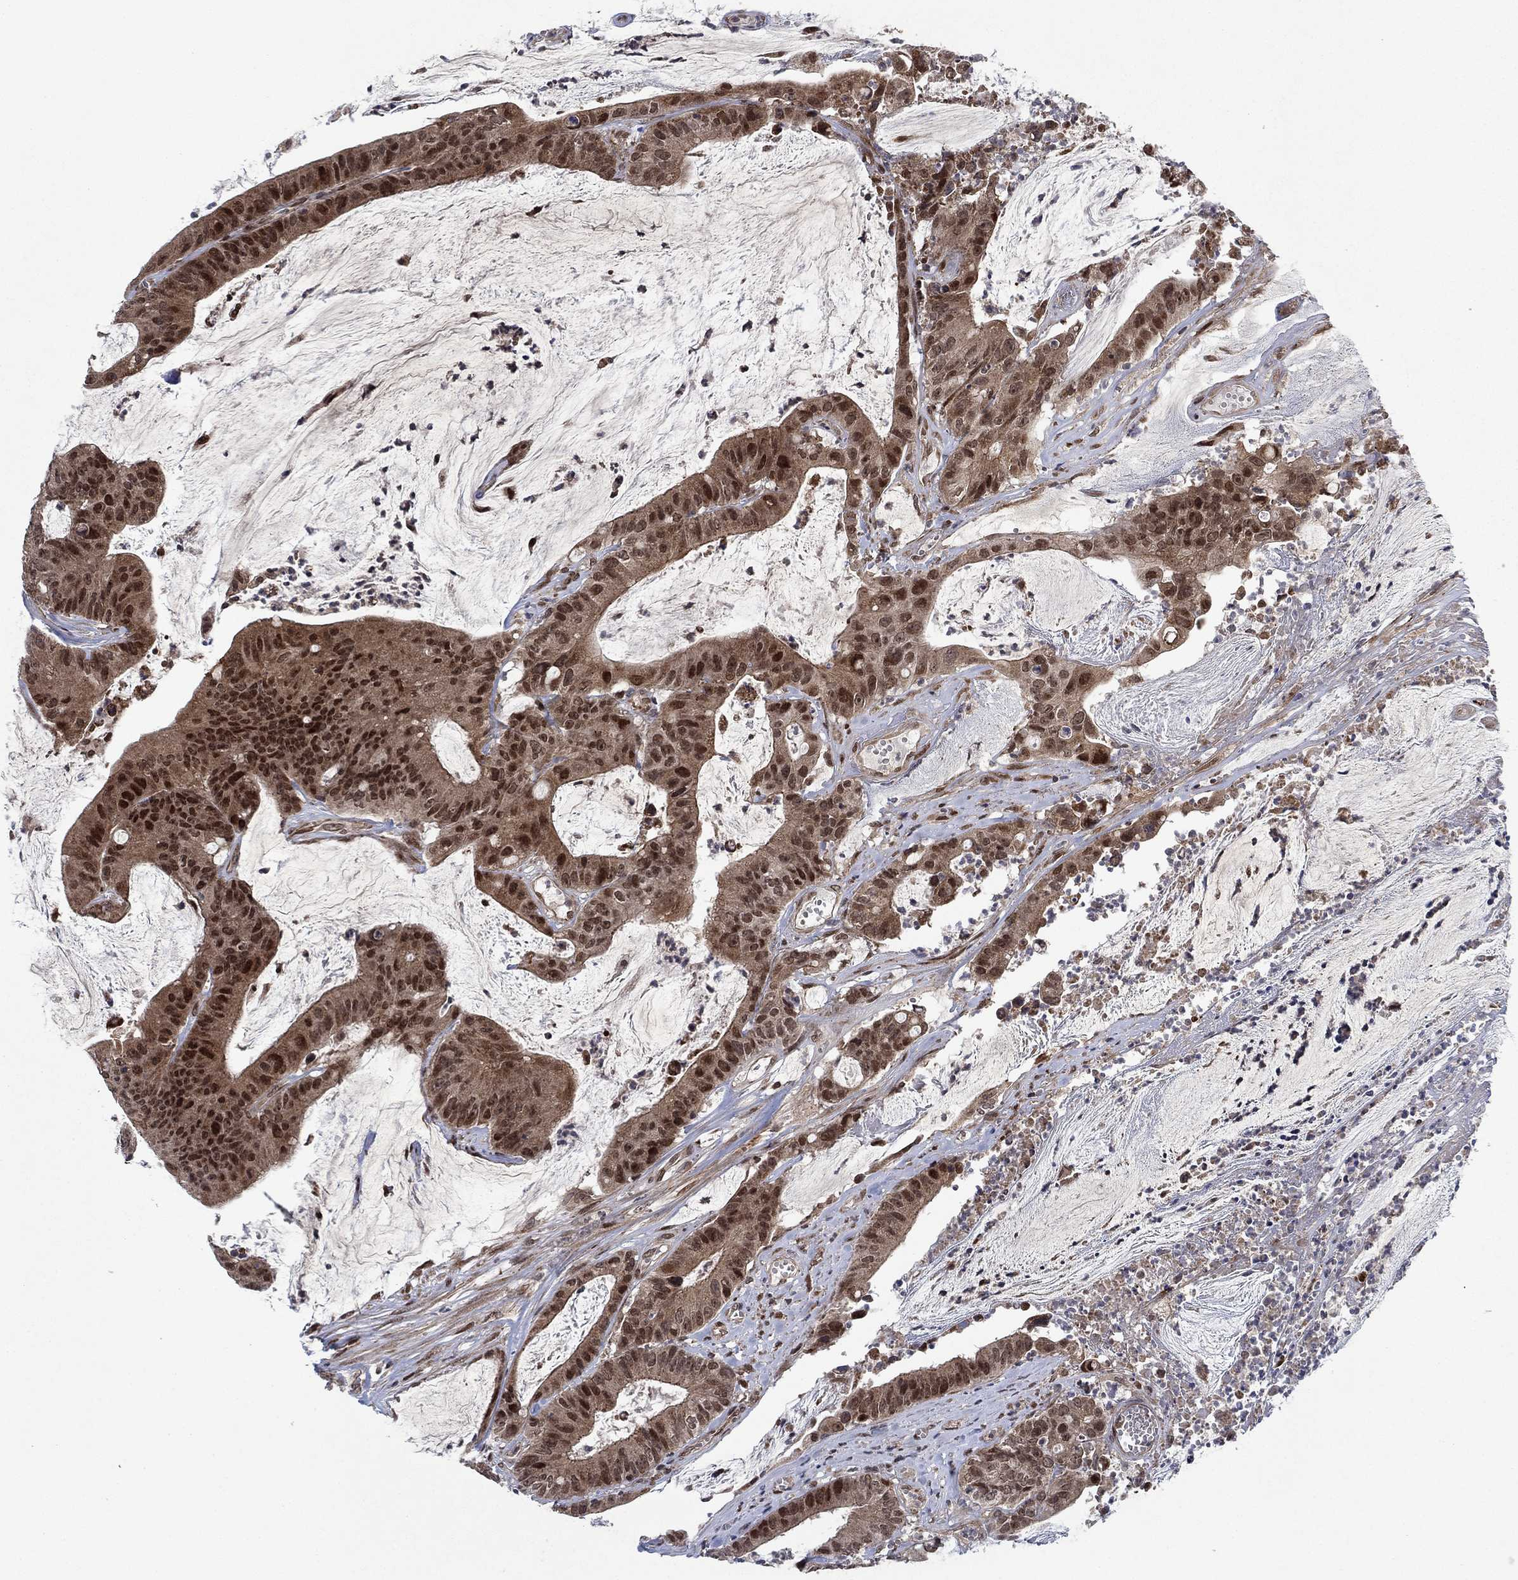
{"staining": {"intensity": "strong", "quantity": "25%-75%", "location": "cytoplasmic/membranous,nuclear"}, "tissue": "colorectal cancer", "cell_type": "Tumor cells", "image_type": "cancer", "snomed": [{"axis": "morphology", "description": "Adenocarcinoma, NOS"}, {"axis": "topography", "description": "Colon"}], "caption": "A photomicrograph of colorectal cancer (adenocarcinoma) stained for a protein reveals strong cytoplasmic/membranous and nuclear brown staining in tumor cells. Nuclei are stained in blue.", "gene": "PRICKLE4", "patient": {"sex": "female", "age": 69}}